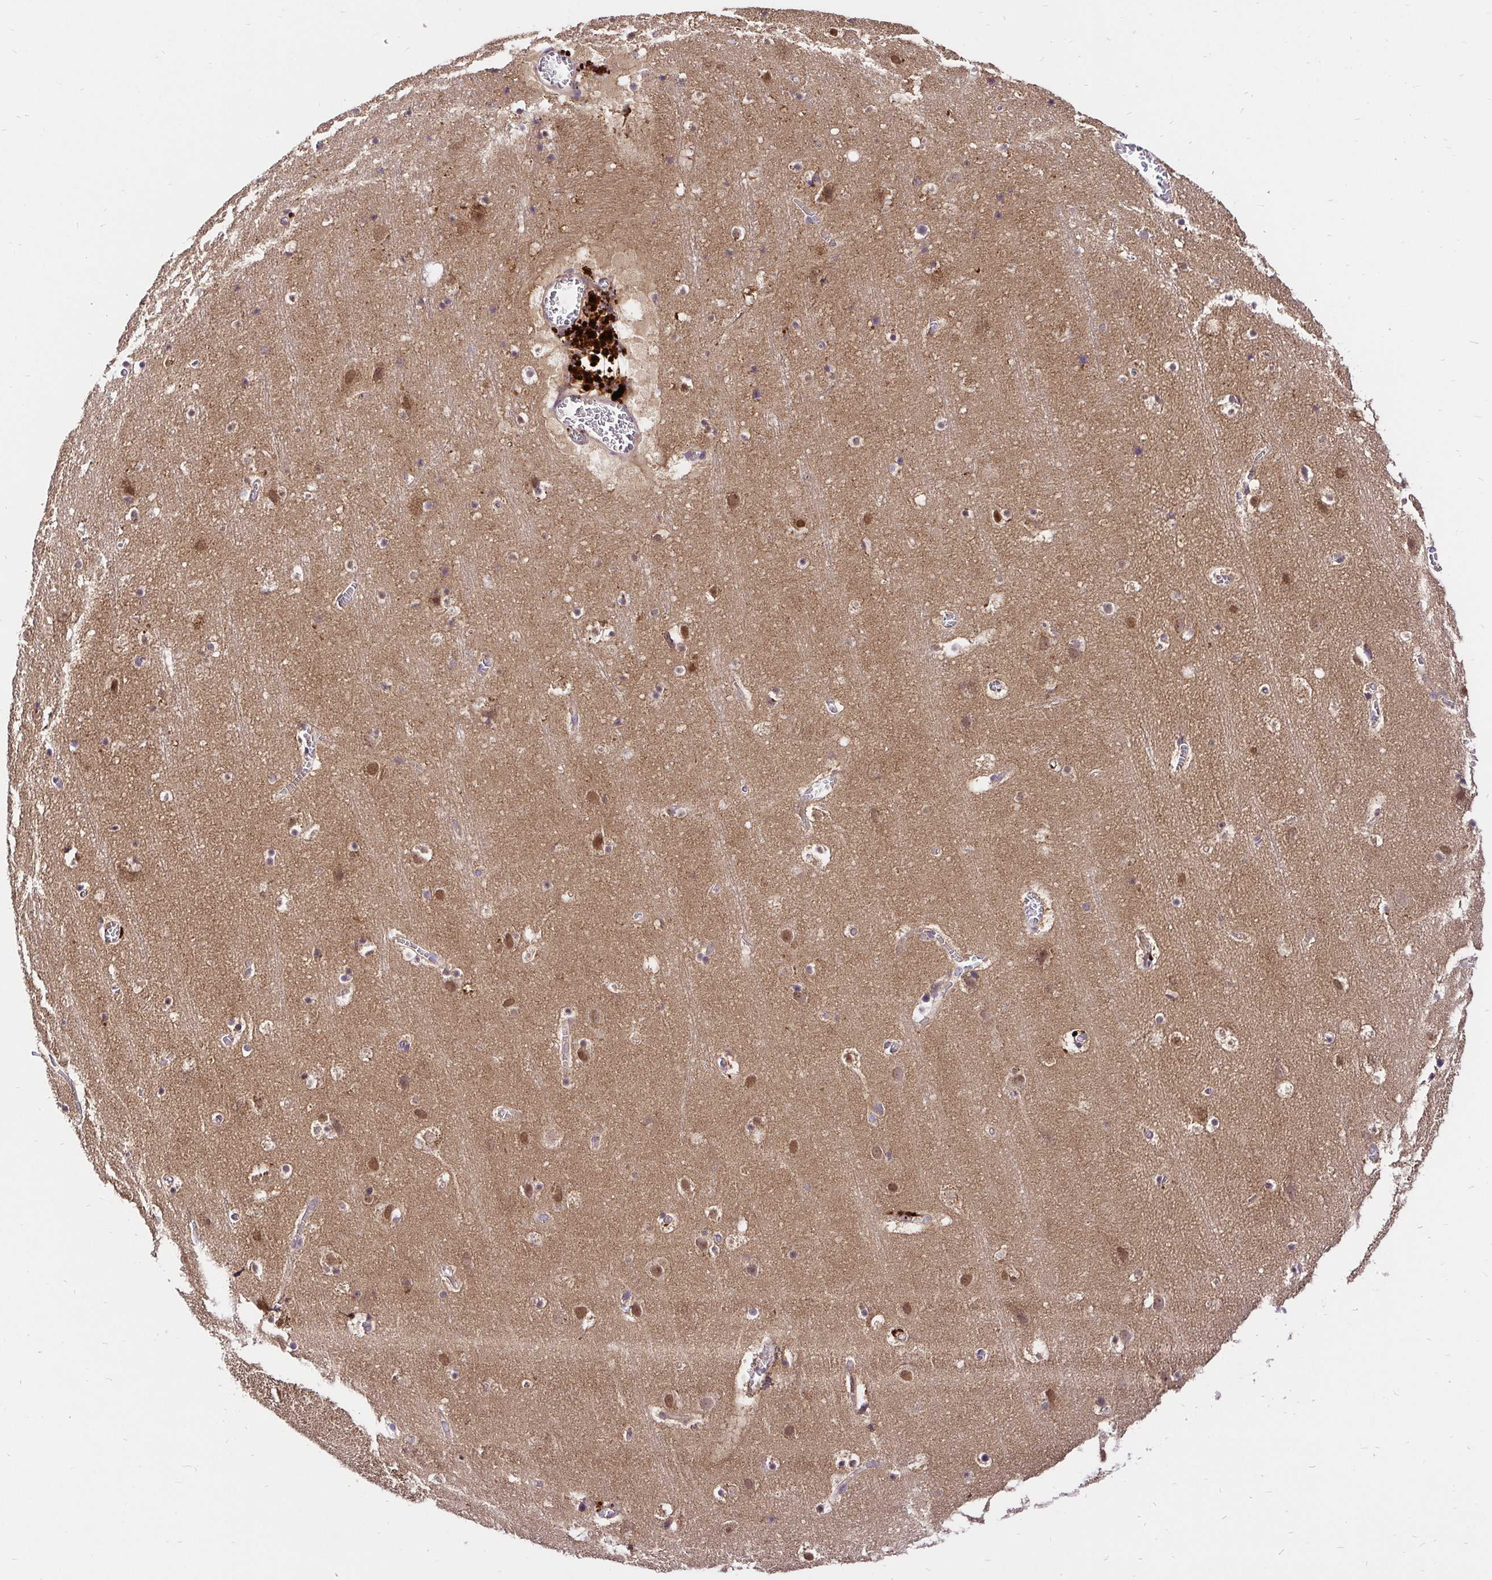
{"staining": {"intensity": "moderate", "quantity": "<25%", "location": "cytoplasmic/membranous"}, "tissue": "cerebral cortex", "cell_type": "Endothelial cells", "image_type": "normal", "snomed": [{"axis": "morphology", "description": "Normal tissue, NOS"}, {"axis": "topography", "description": "Cerebral cortex"}], "caption": "DAB immunohistochemical staining of unremarkable human cerebral cortex reveals moderate cytoplasmic/membranous protein positivity in approximately <25% of endothelial cells. The protein is stained brown, and the nuclei are stained in blue (DAB (3,3'-diaminobenzidine) IHC with brightfield microscopy, high magnification).", "gene": "UBE2M", "patient": {"sex": "female", "age": 42}}